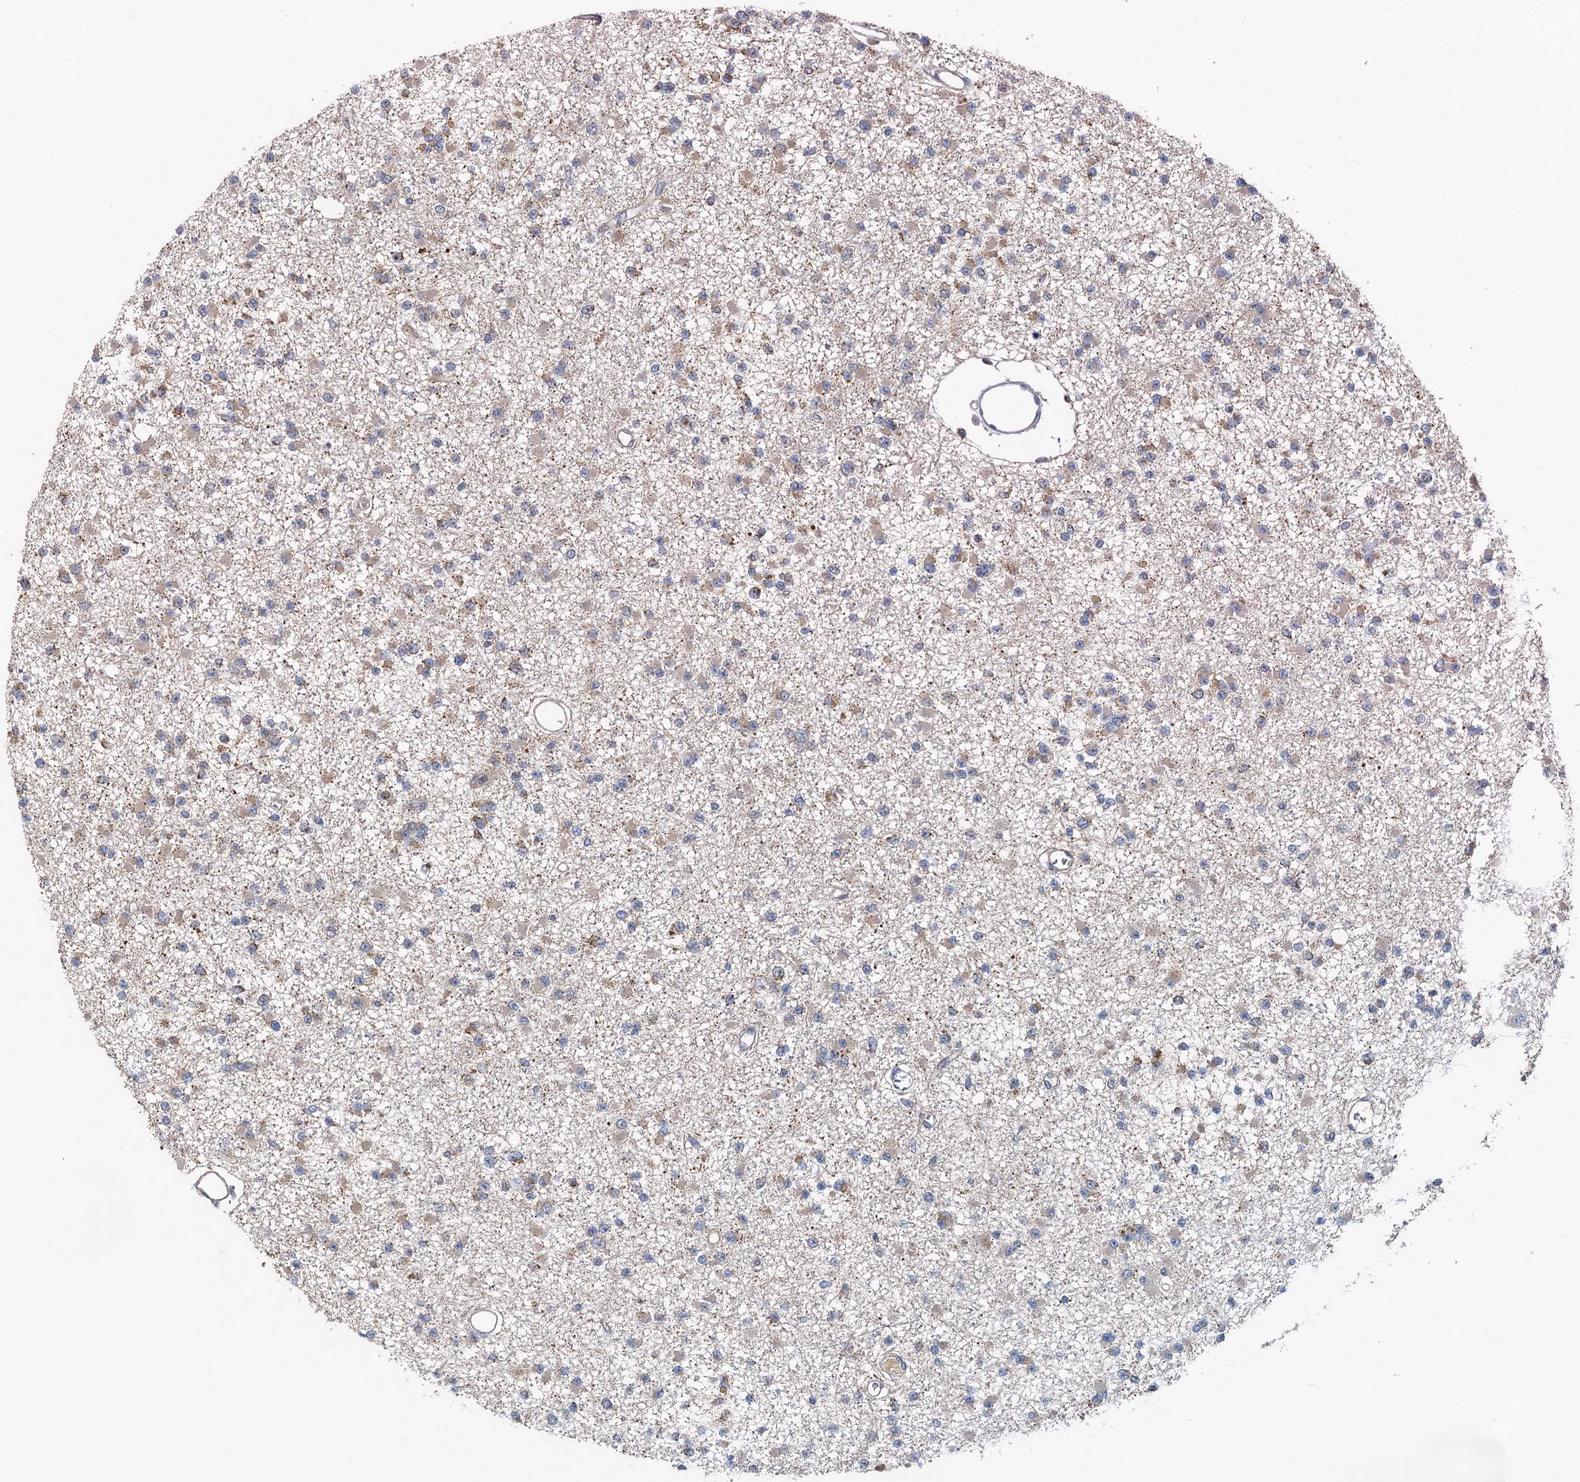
{"staining": {"intensity": "weak", "quantity": "25%-75%", "location": "cytoplasmic/membranous"}, "tissue": "glioma", "cell_type": "Tumor cells", "image_type": "cancer", "snomed": [{"axis": "morphology", "description": "Glioma, malignant, Low grade"}, {"axis": "topography", "description": "Brain"}], "caption": "The histopathology image shows staining of glioma, revealing weak cytoplasmic/membranous protein expression (brown color) within tumor cells.", "gene": "OTUB1", "patient": {"sex": "female", "age": 22}}